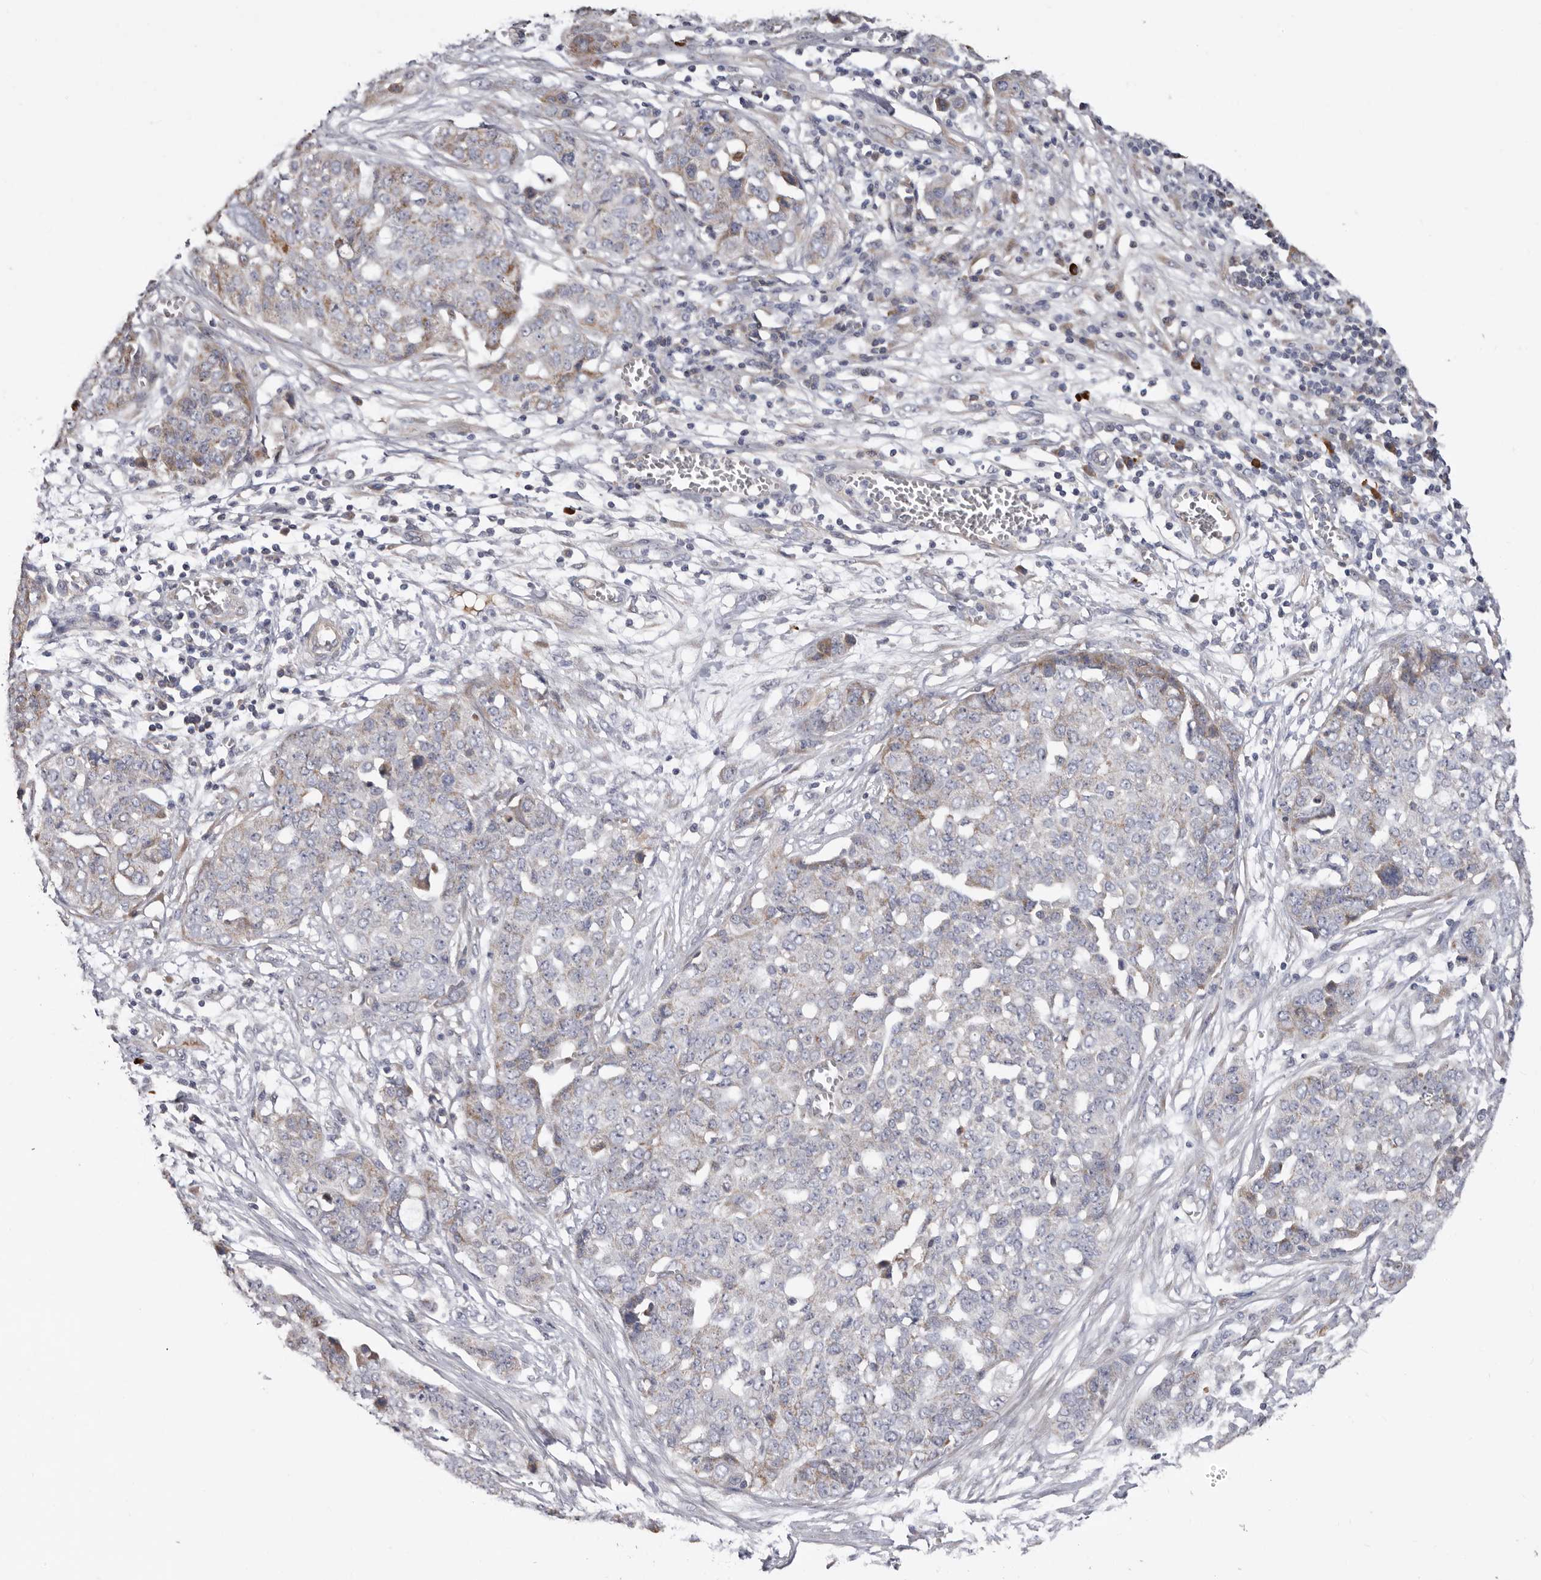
{"staining": {"intensity": "weak", "quantity": "<25%", "location": "cytoplasmic/membranous"}, "tissue": "ovarian cancer", "cell_type": "Tumor cells", "image_type": "cancer", "snomed": [{"axis": "morphology", "description": "Cystadenocarcinoma, serous, NOS"}, {"axis": "topography", "description": "Soft tissue"}, {"axis": "topography", "description": "Ovary"}], "caption": "The micrograph reveals no staining of tumor cells in ovarian serous cystadenocarcinoma.", "gene": "SPTA1", "patient": {"sex": "female", "age": 57}}